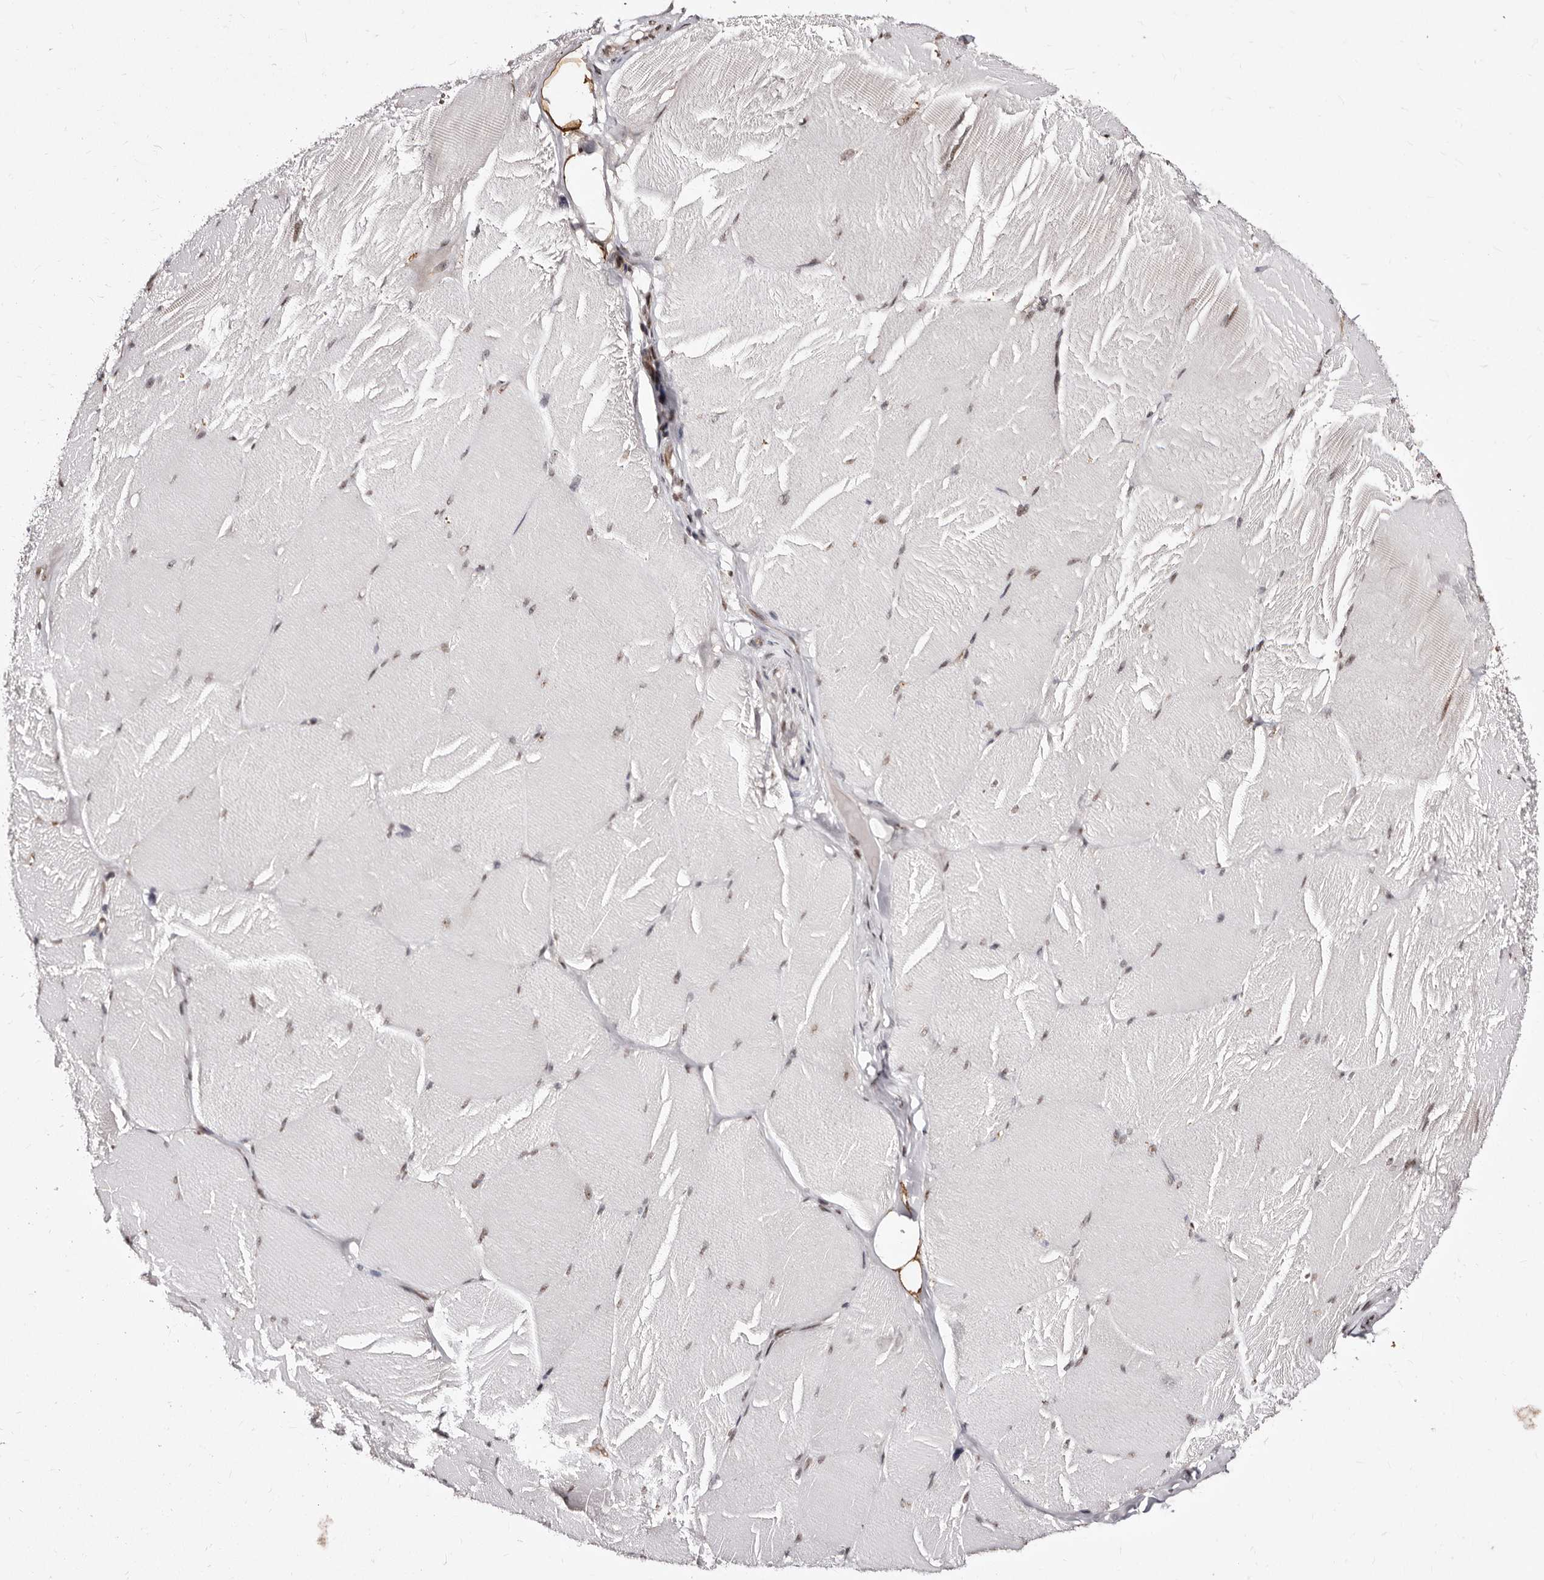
{"staining": {"intensity": "moderate", "quantity": "25%-75%", "location": "nuclear"}, "tissue": "skeletal muscle", "cell_type": "Myocytes", "image_type": "normal", "snomed": [{"axis": "morphology", "description": "Normal tissue, NOS"}, {"axis": "topography", "description": "Skin"}, {"axis": "topography", "description": "Skeletal muscle"}], "caption": "Immunohistochemical staining of normal human skeletal muscle shows moderate nuclear protein expression in about 25%-75% of myocytes. (Stains: DAB (3,3'-diaminobenzidine) in brown, nuclei in blue, Microscopy: brightfield microscopy at high magnification).", "gene": "ANAPC11", "patient": {"sex": "male", "age": 83}}